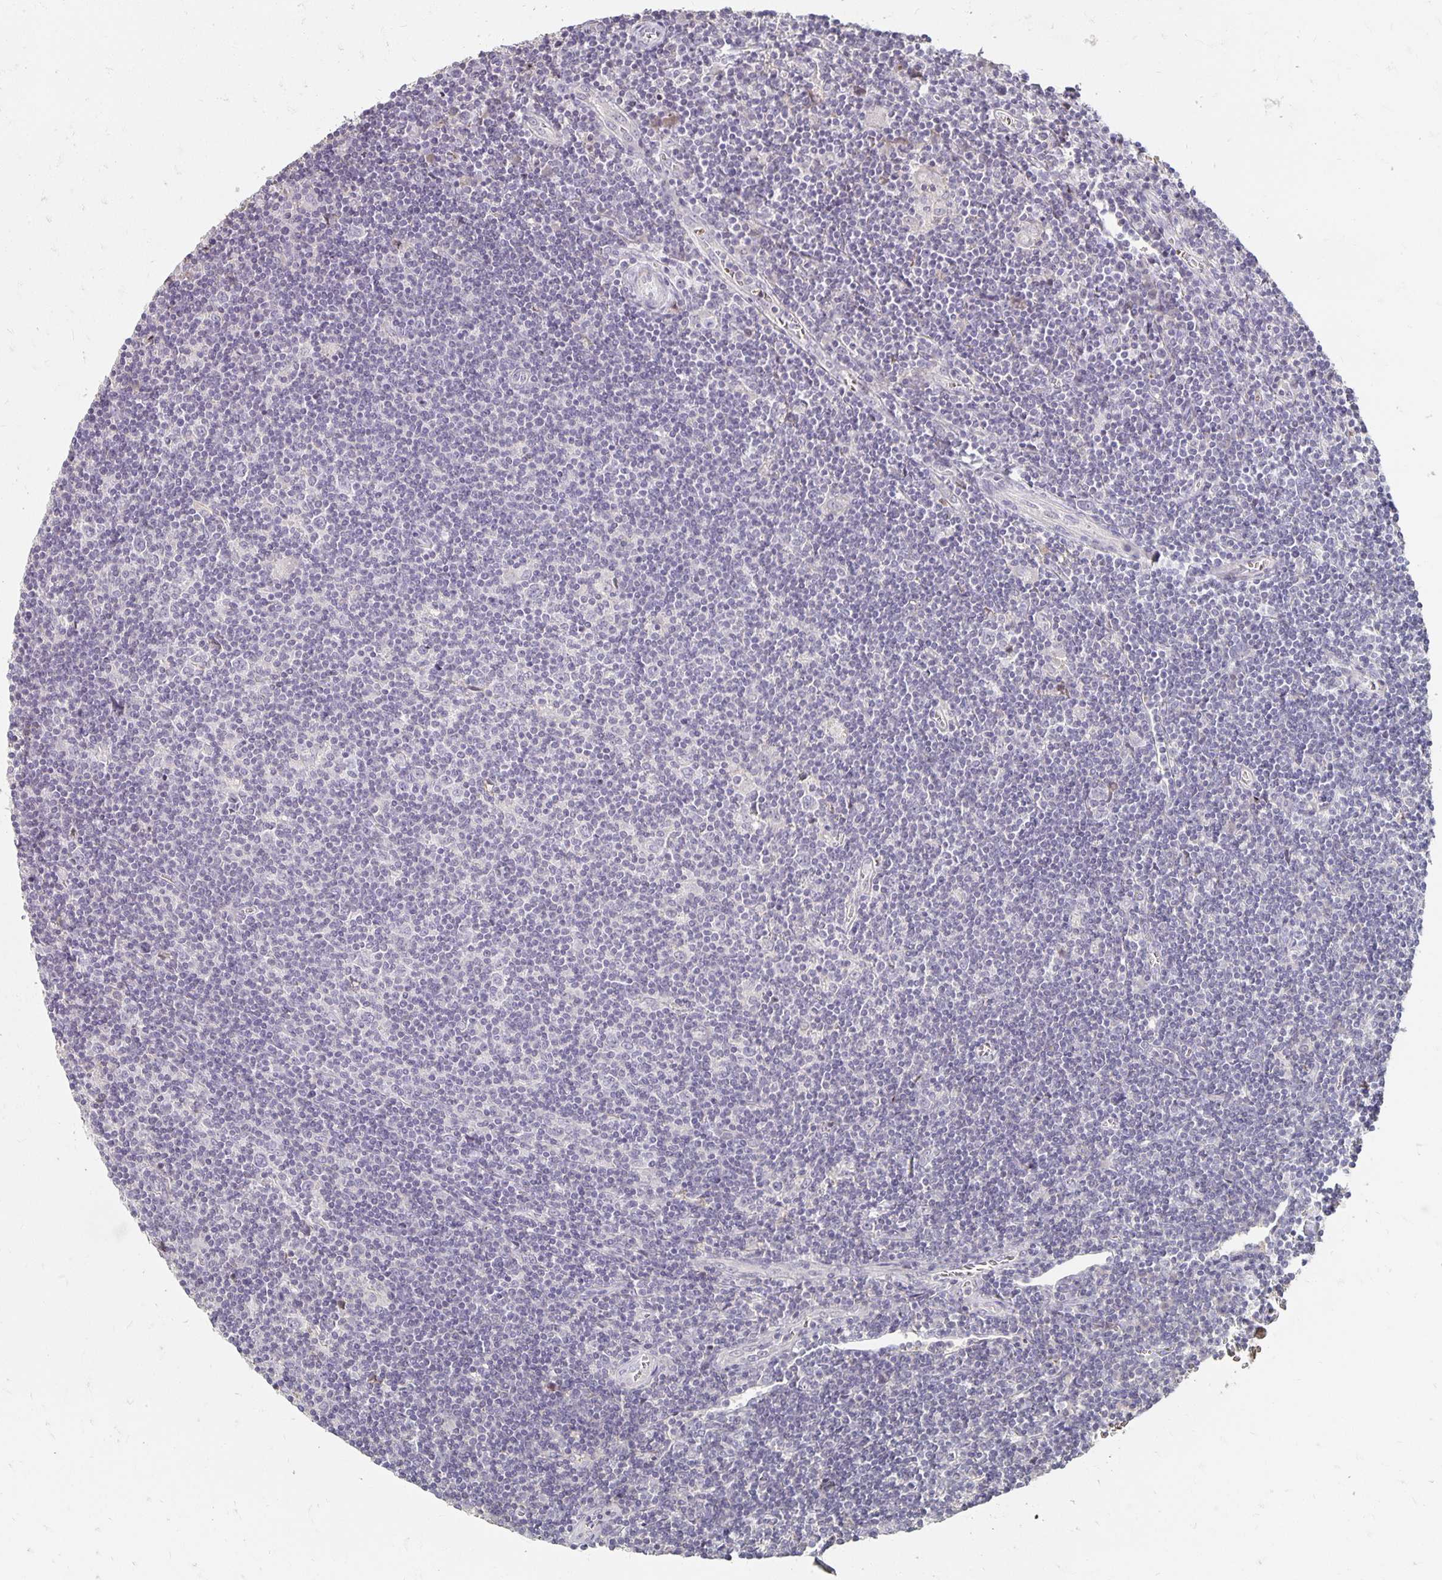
{"staining": {"intensity": "negative", "quantity": "none", "location": "none"}, "tissue": "lymphoma", "cell_type": "Tumor cells", "image_type": "cancer", "snomed": [{"axis": "morphology", "description": "Hodgkin's disease, NOS"}, {"axis": "topography", "description": "Lymph node"}], "caption": "Immunohistochemical staining of lymphoma displays no significant positivity in tumor cells.", "gene": "CST6", "patient": {"sex": "male", "age": 40}}